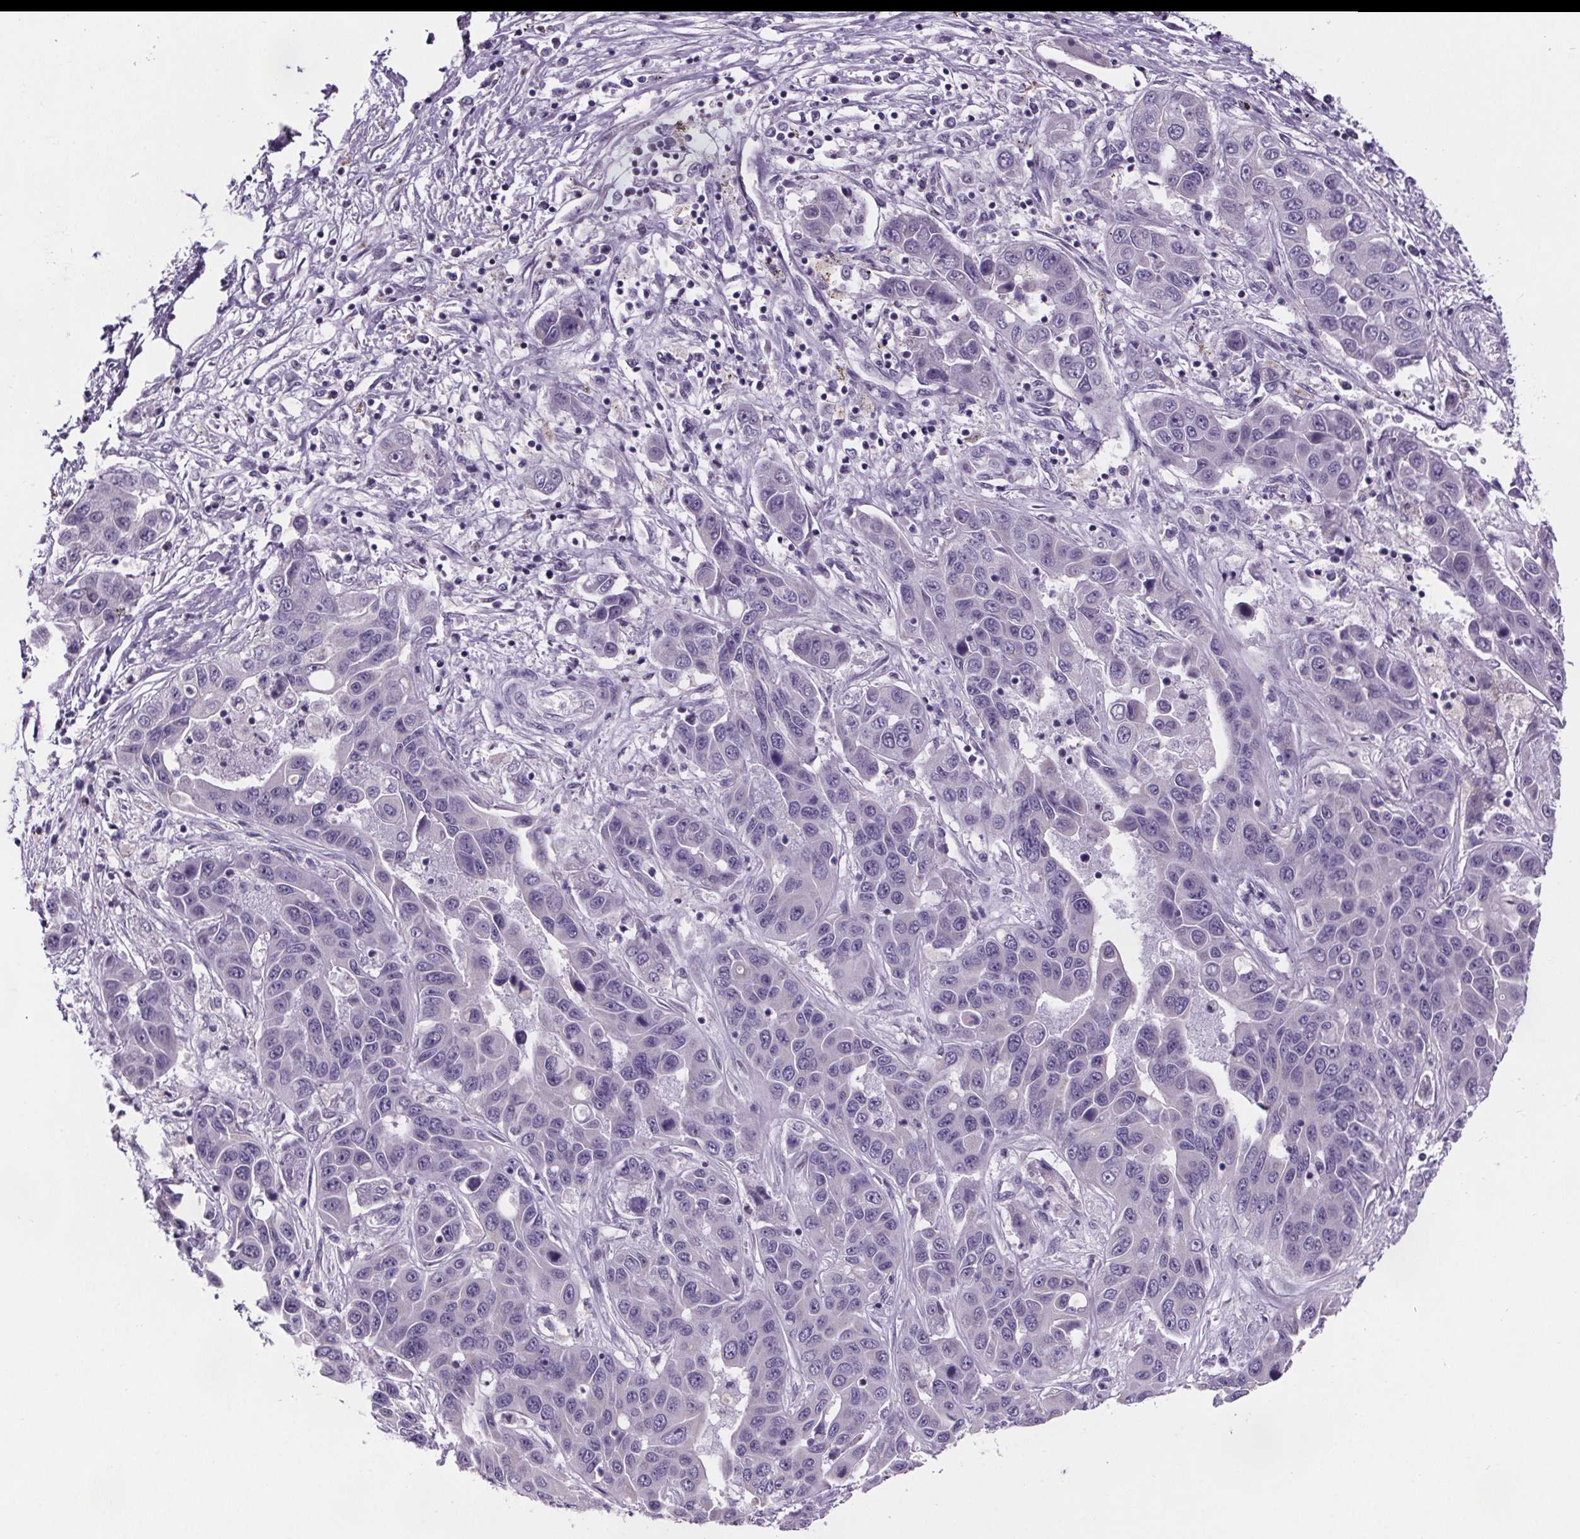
{"staining": {"intensity": "negative", "quantity": "none", "location": "none"}, "tissue": "liver cancer", "cell_type": "Tumor cells", "image_type": "cancer", "snomed": [{"axis": "morphology", "description": "Cholangiocarcinoma"}, {"axis": "topography", "description": "Liver"}], "caption": "Immunohistochemical staining of human liver cholangiocarcinoma reveals no significant positivity in tumor cells.", "gene": "CUBN", "patient": {"sex": "female", "age": 52}}